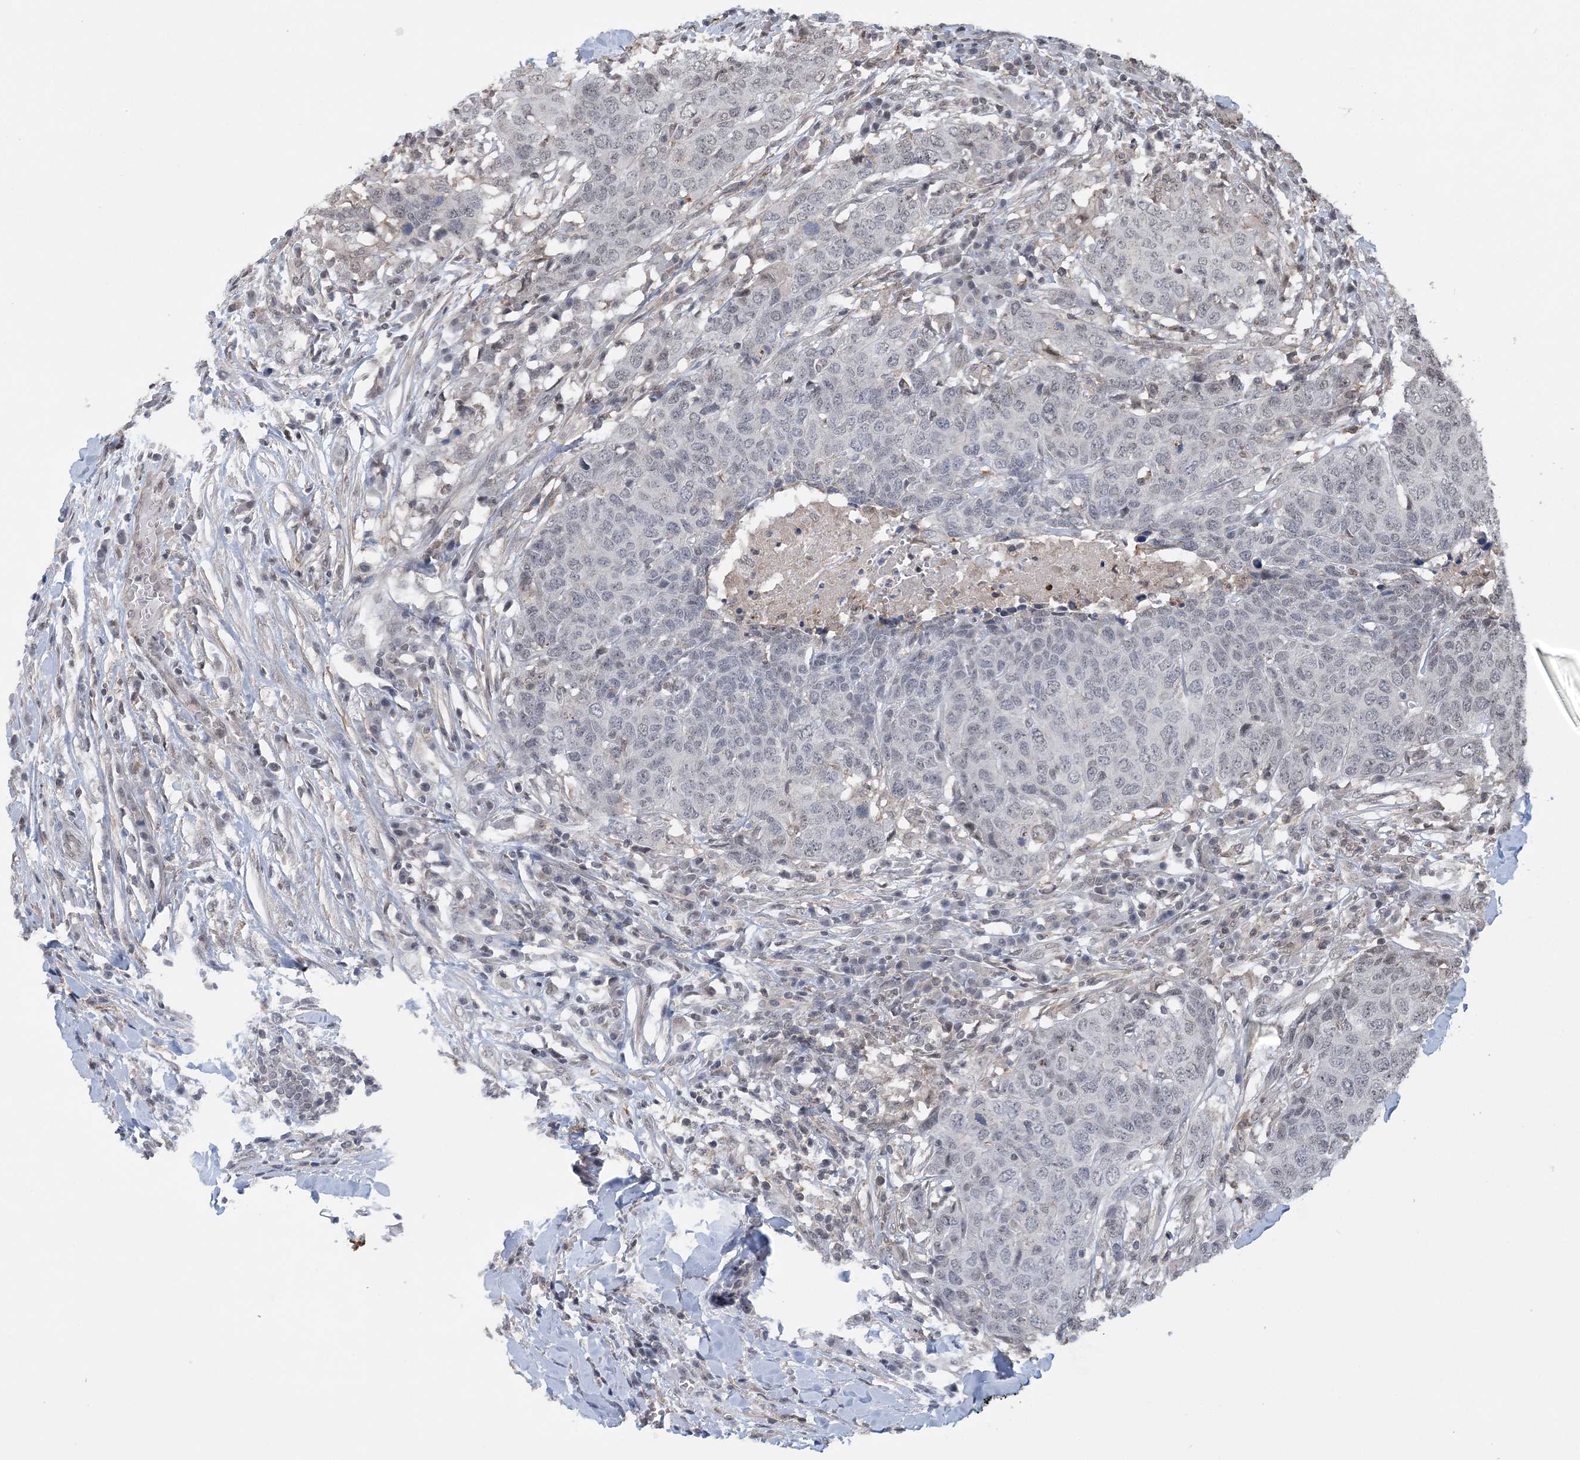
{"staining": {"intensity": "negative", "quantity": "none", "location": "none"}, "tissue": "head and neck cancer", "cell_type": "Tumor cells", "image_type": "cancer", "snomed": [{"axis": "morphology", "description": "Squamous cell carcinoma, NOS"}, {"axis": "topography", "description": "Head-Neck"}], "caption": "IHC image of neoplastic tissue: squamous cell carcinoma (head and neck) stained with DAB (3,3'-diaminobenzidine) demonstrates no significant protein expression in tumor cells.", "gene": "CCDC152", "patient": {"sex": "male", "age": 66}}